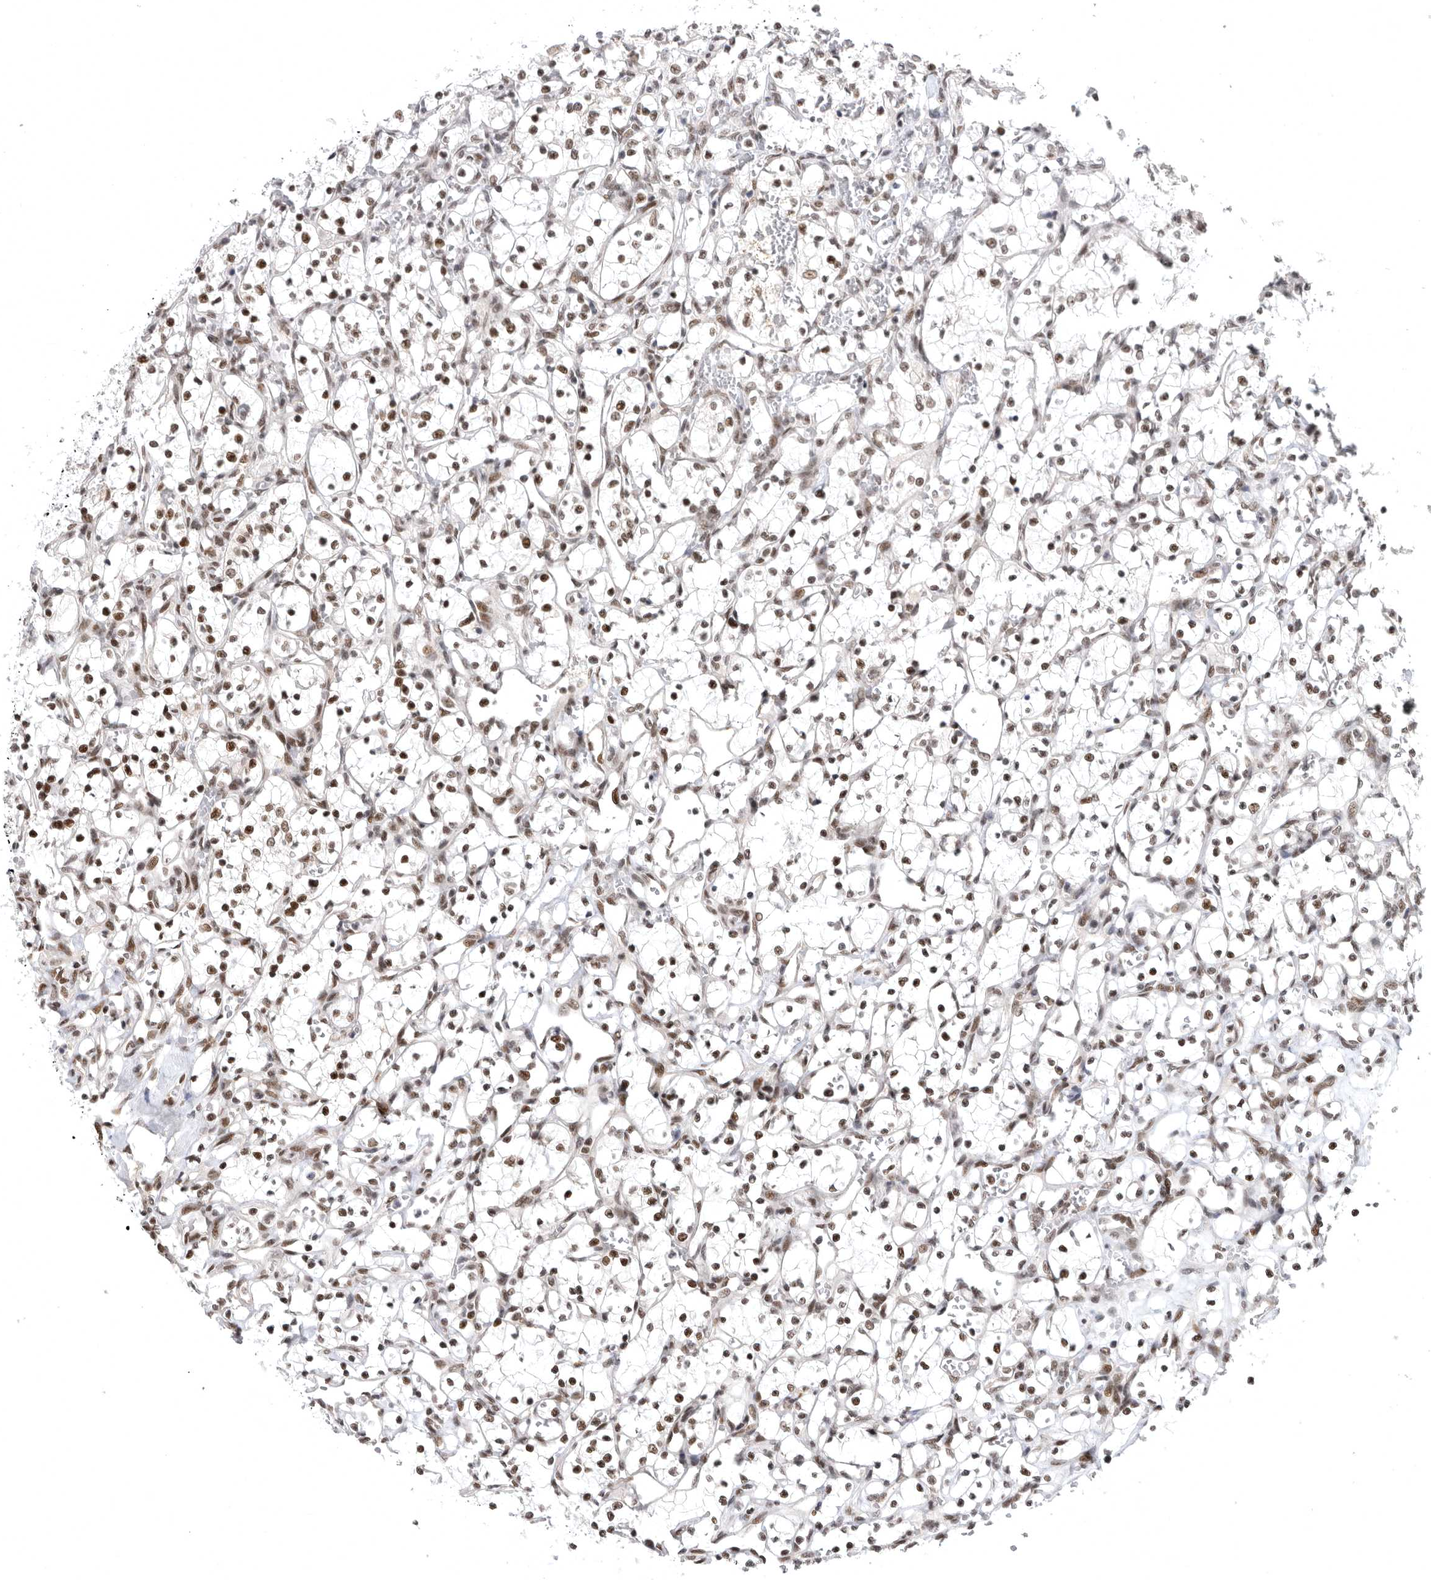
{"staining": {"intensity": "moderate", "quantity": ">75%", "location": "nuclear"}, "tissue": "renal cancer", "cell_type": "Tumor cells", "image_type": "cancer", "snomed": [{"axis": "morphology", "description": "Adenocarcinoma, NOS"}, {"axis": "topography", "description": "Kidney"}], "caption": "Renal adenocarcinoma stained with a protein marker reveals moderate staining in tumor cells.", "gene": "ZNF830", "patient": {"sex": "female", "age": 69}}